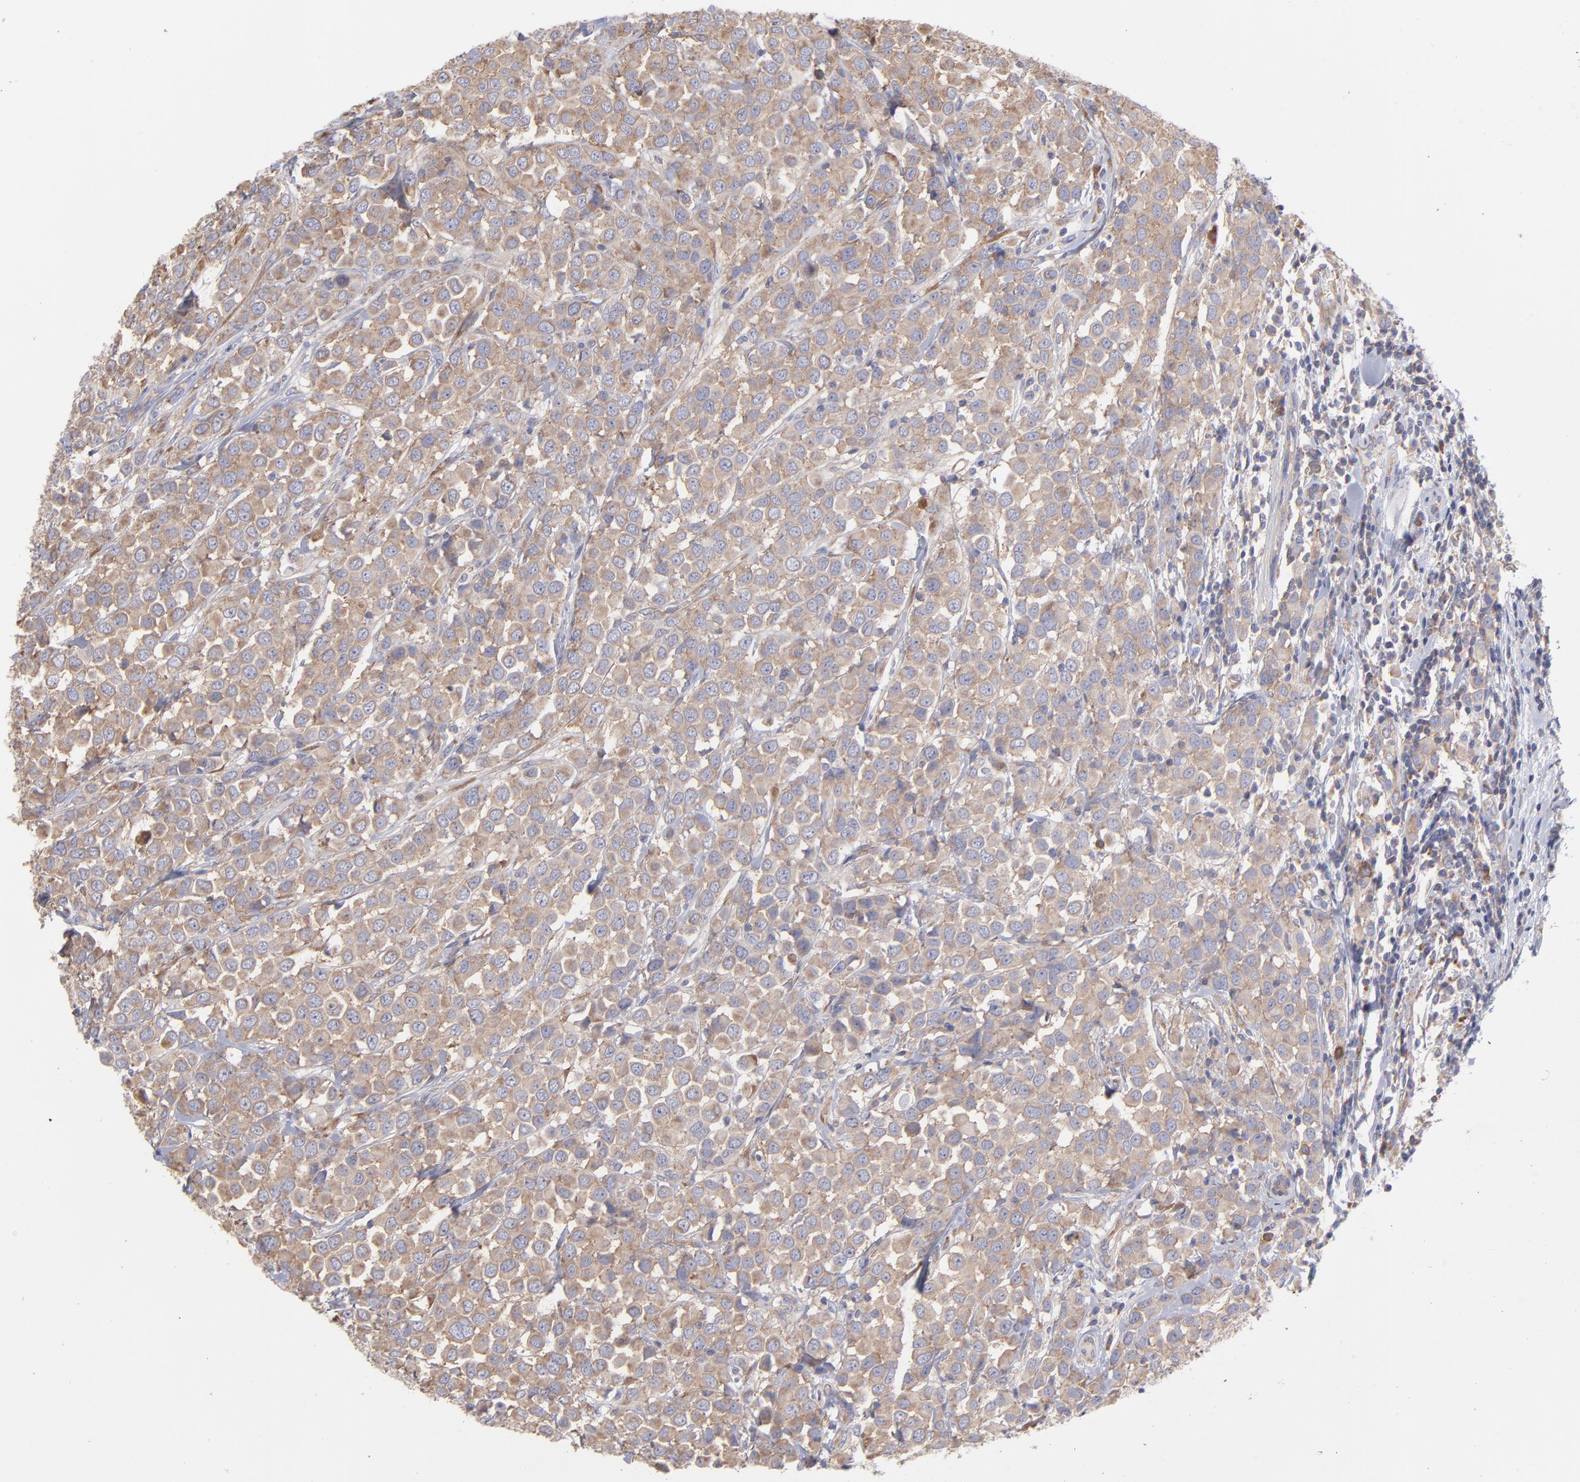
{"staining": {"intensity": "moderate", "quantity": ">75%", "location": "cytoplasmic/membranous"}, "tissue": "breast cancer", "cell_type": "Tumor cells", "image_type": "cancer", "snomed": [{"axis": "morphology", "description": "Duct carcinoma"}, {"axis": "topography", "description": "Breast"}], "caption": "Immunohistochemical staining of human intraductal carcinoma (breast) exhibits medium levels of moderate cytoplasmic/membranous protein staining in about >75% of tumor cells.", "gene": "RPLP0", "patient": {"sex": "female", "age": 61}}